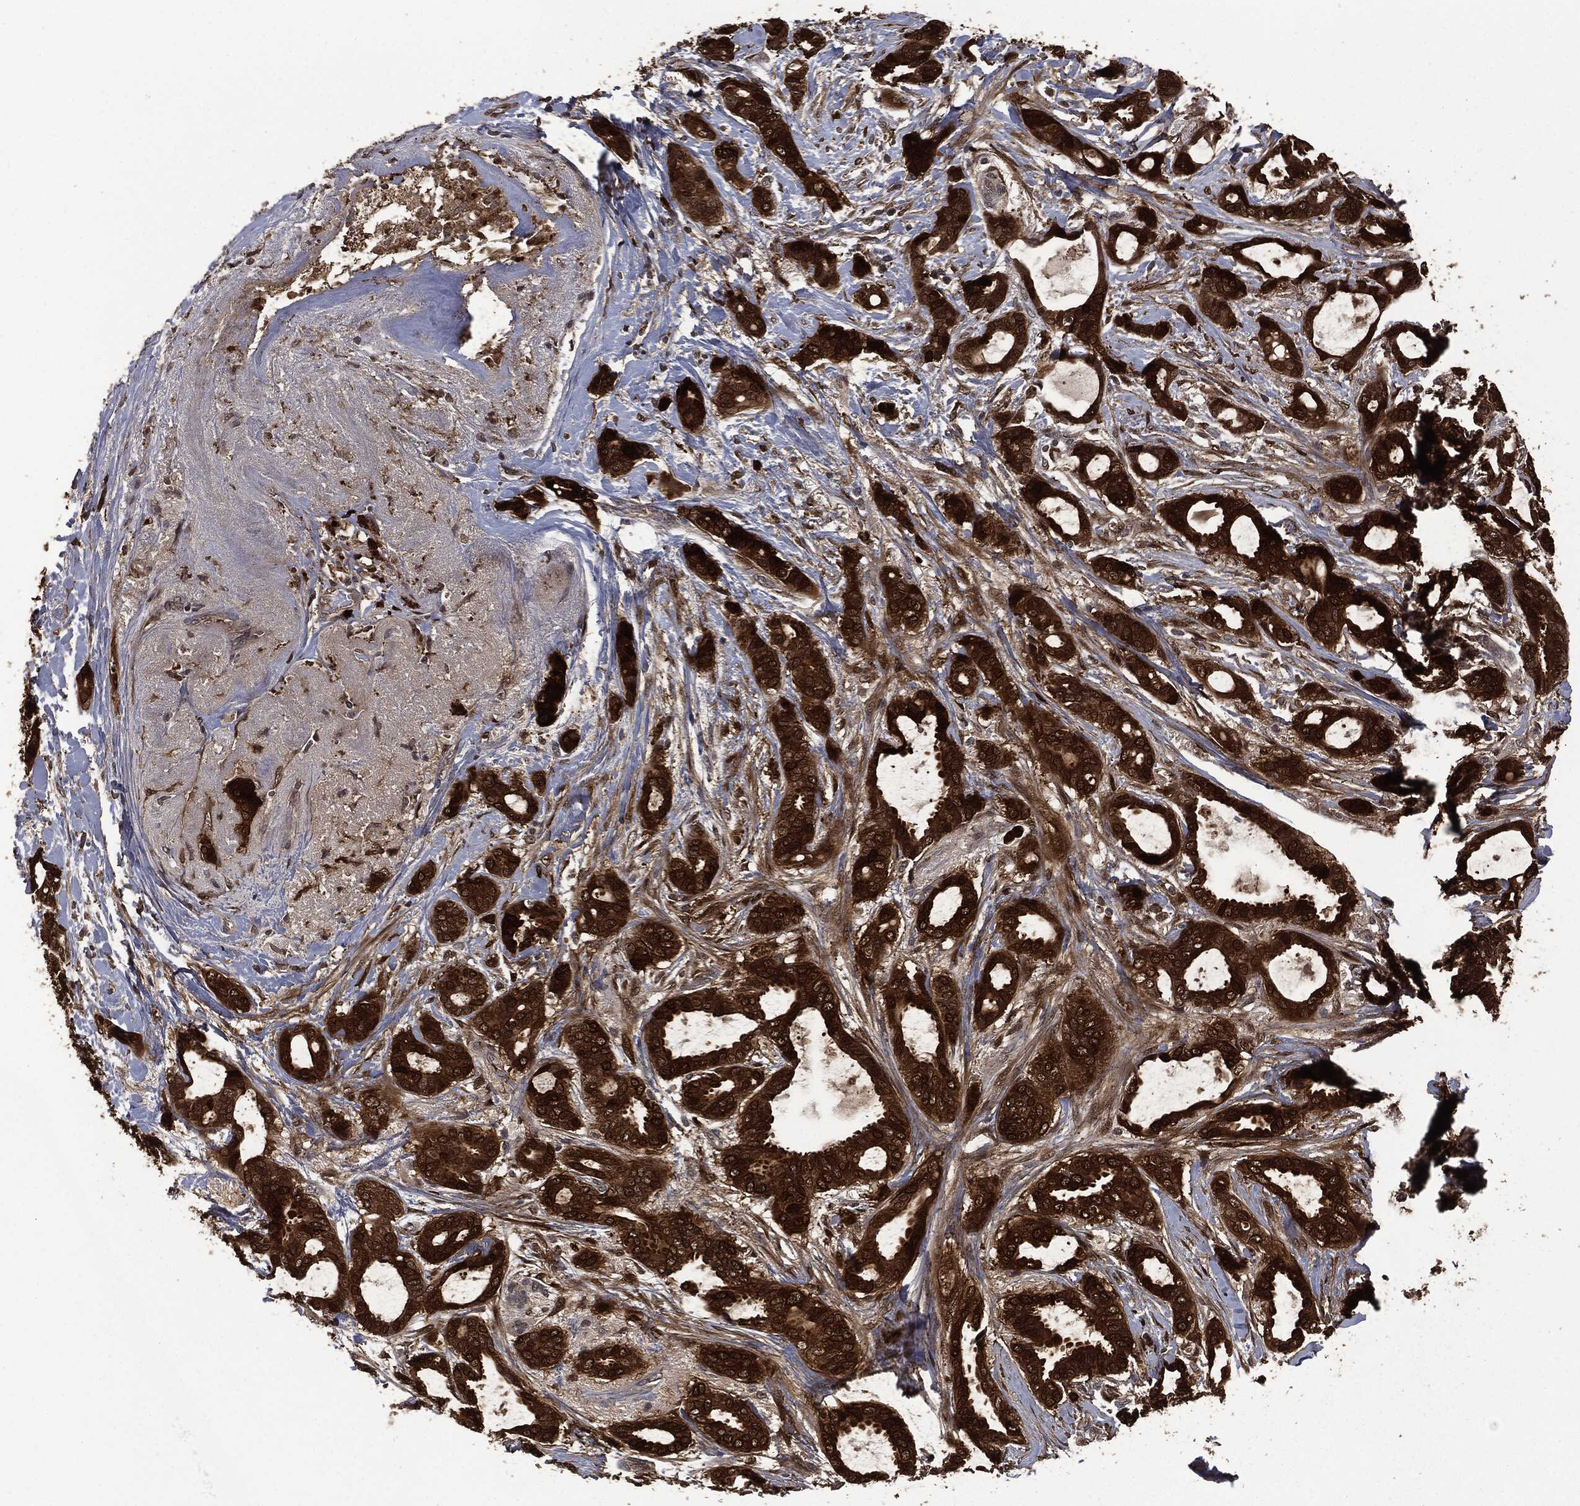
{"staining": {"intensity": "strong", "quantity": ">75%", "location": "cytoplasmic/membranous"}, "tissue": "breast cancer", "cell_type": "Tumor cells", "image_type": "cancer", "snomed": [{"axis": "morphology", "description": "Duct carcinoma"}, {"axis": "topography", "description": "Breast"}], "caption": "Breast cancer (invasive ductal carcinoma) stained with a protein marker displays strong staining in tumor cells.", "gene": "CRABP2", "patient": {"sex": "female", "age": 51}}